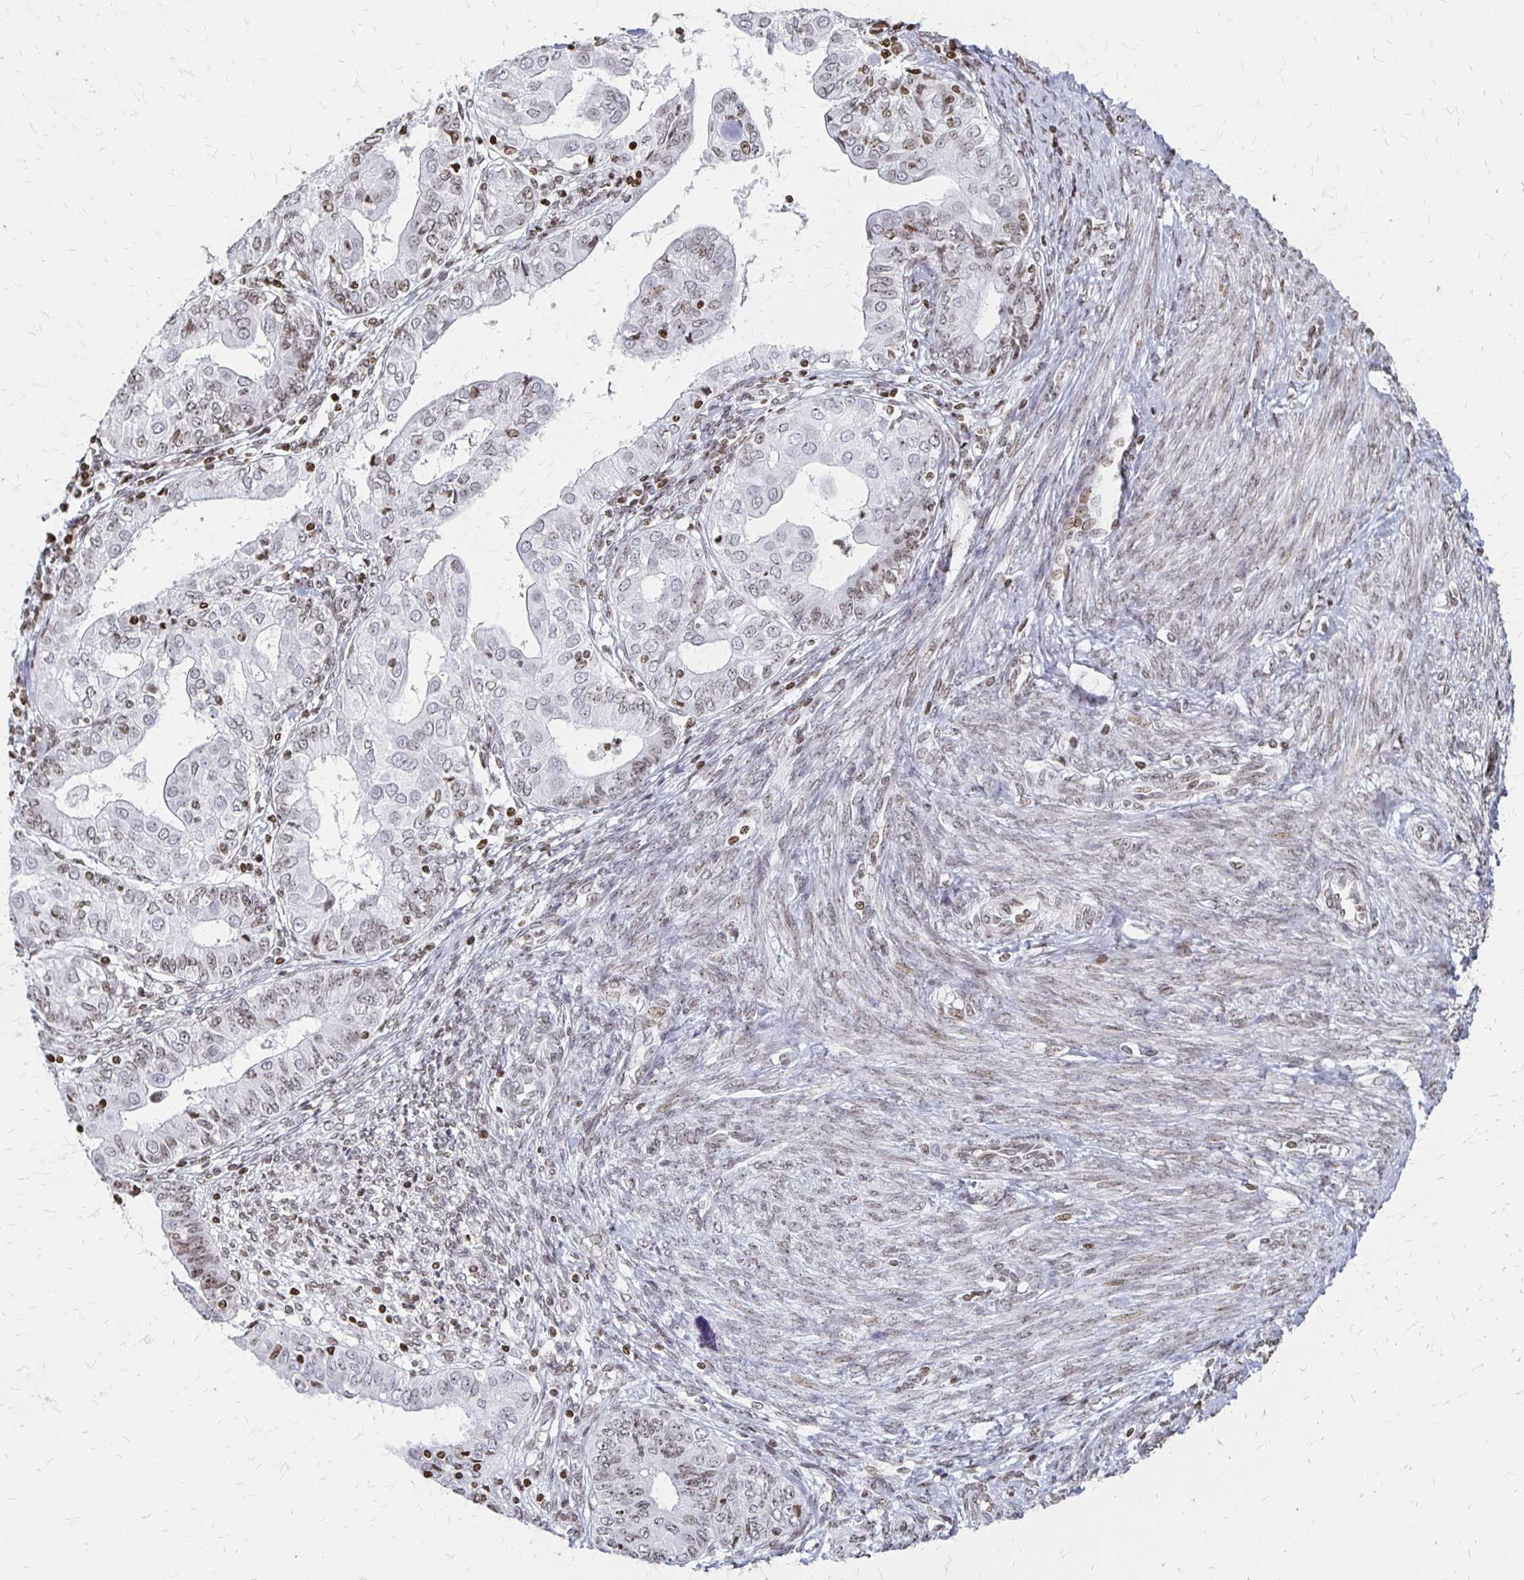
{"staining": {"intensity": "weak", "quantity": "<25%", "location": "nuclear"}, "tissue": "endometrial cancer", "cell_type": "Tumor cells", "image_type": "cancer", "snomed": [{"axis": "morphology", "description": "Adenocarcinoma, NOS"}, {"axis": "topography", "description": "Endometrium"}], "caption": "The immunohistochemistry histopathology image has no significant expression in tumor cells of endometrial cancer (adenocarcinoma) tissue.", "gene": "ZNF280C", "patient": {"sex": "female", "age": 68}}